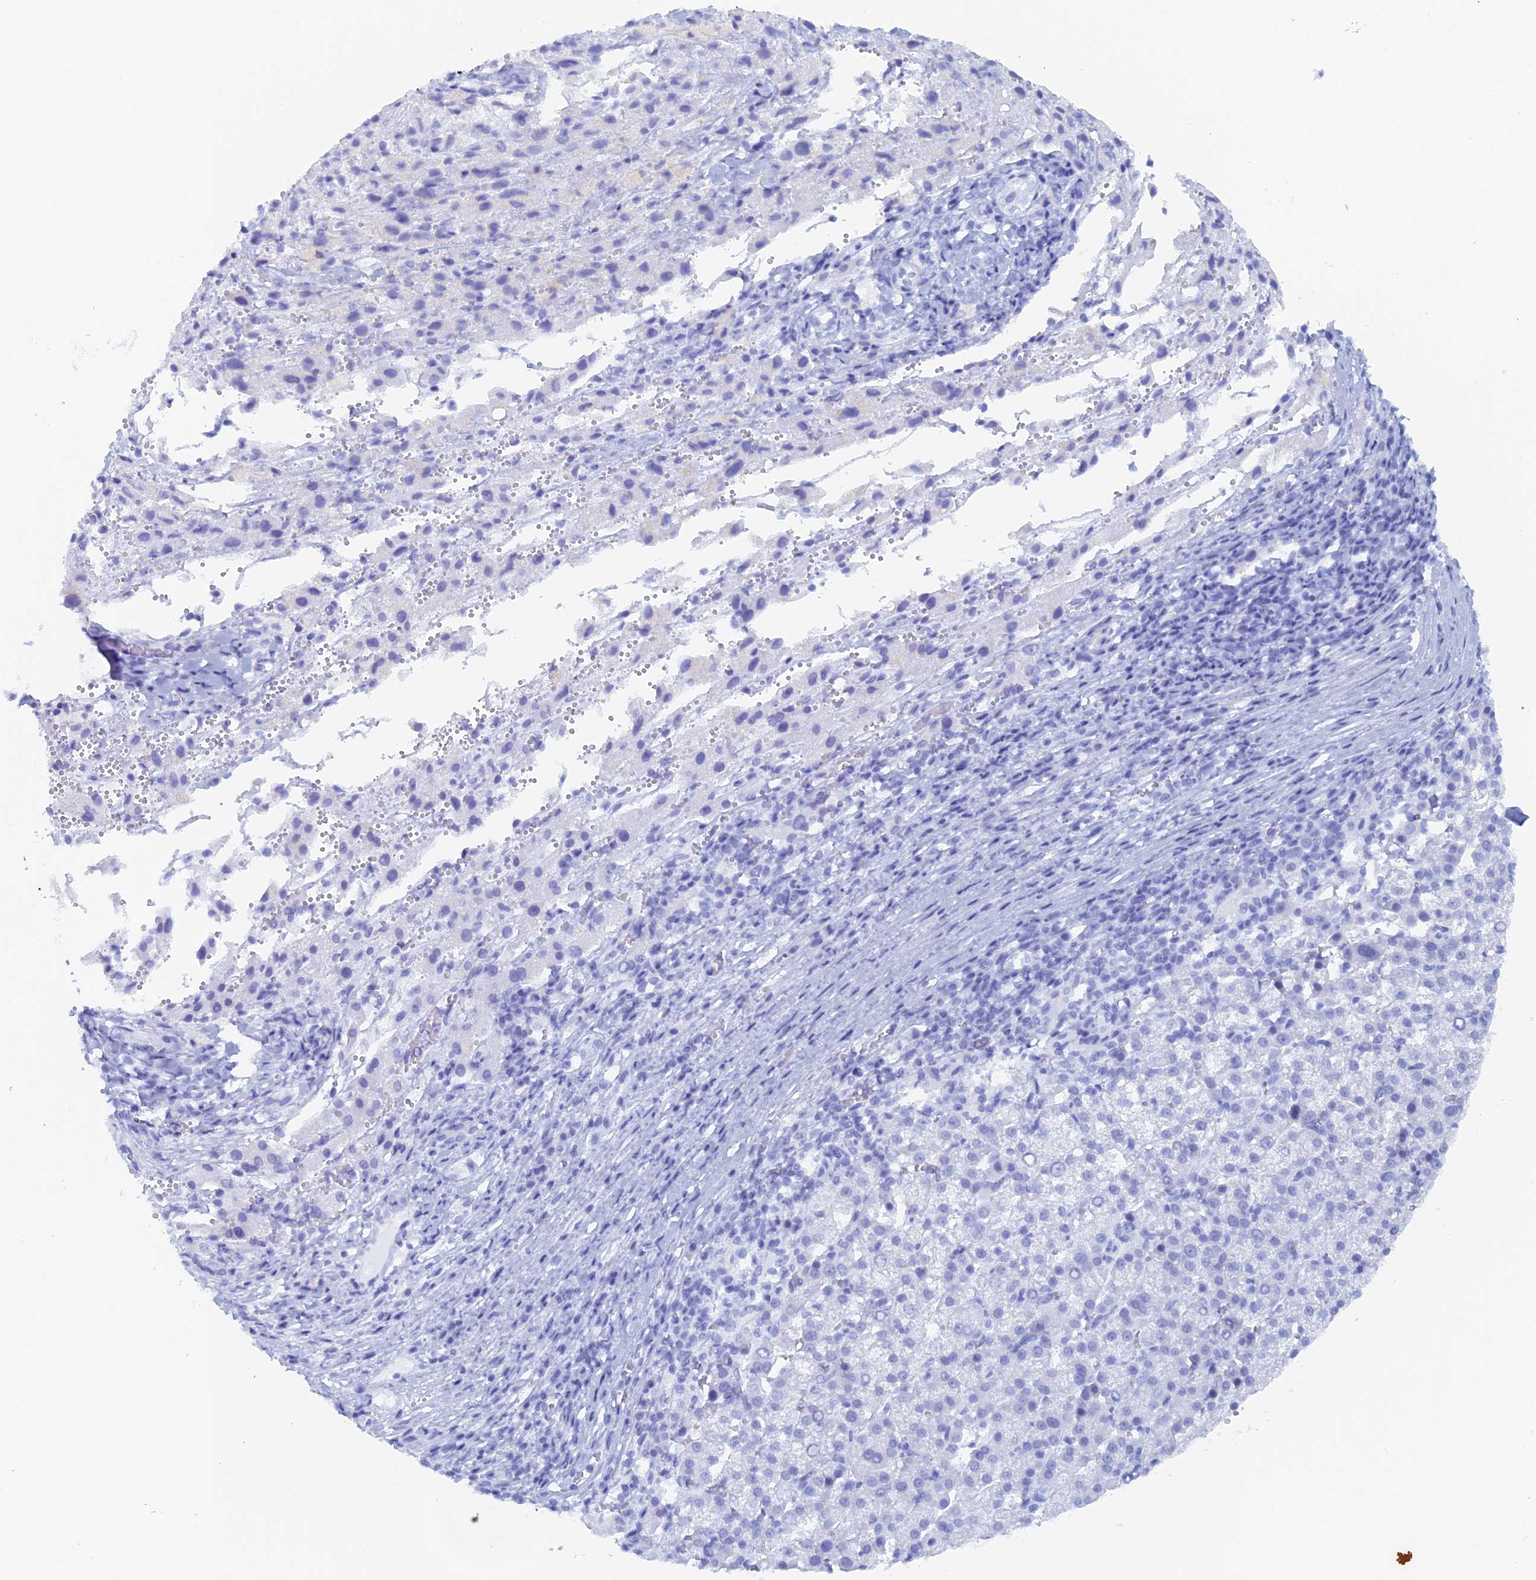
{"staining": {"intensity": "negative", "quantity": "none", "location": "none"}, "tissue": "liver cancer", "cell_type": "Tumor cells", "image_type": "cancer", "snomed": [{"axis": "morphology", "description": "Carcinoma, Hepatocellular, NOS"}, {"axis": "topography", "description": "Liver"}], "caption": "Immunohistochemistry (IHC) histopathology image of hepatocellular carcinoma (liver) stained for a protein (brown), which displays no staining in tumor cells.", "gene": "ELOVL6", "patient": {"sex": "female", "age": 58}}